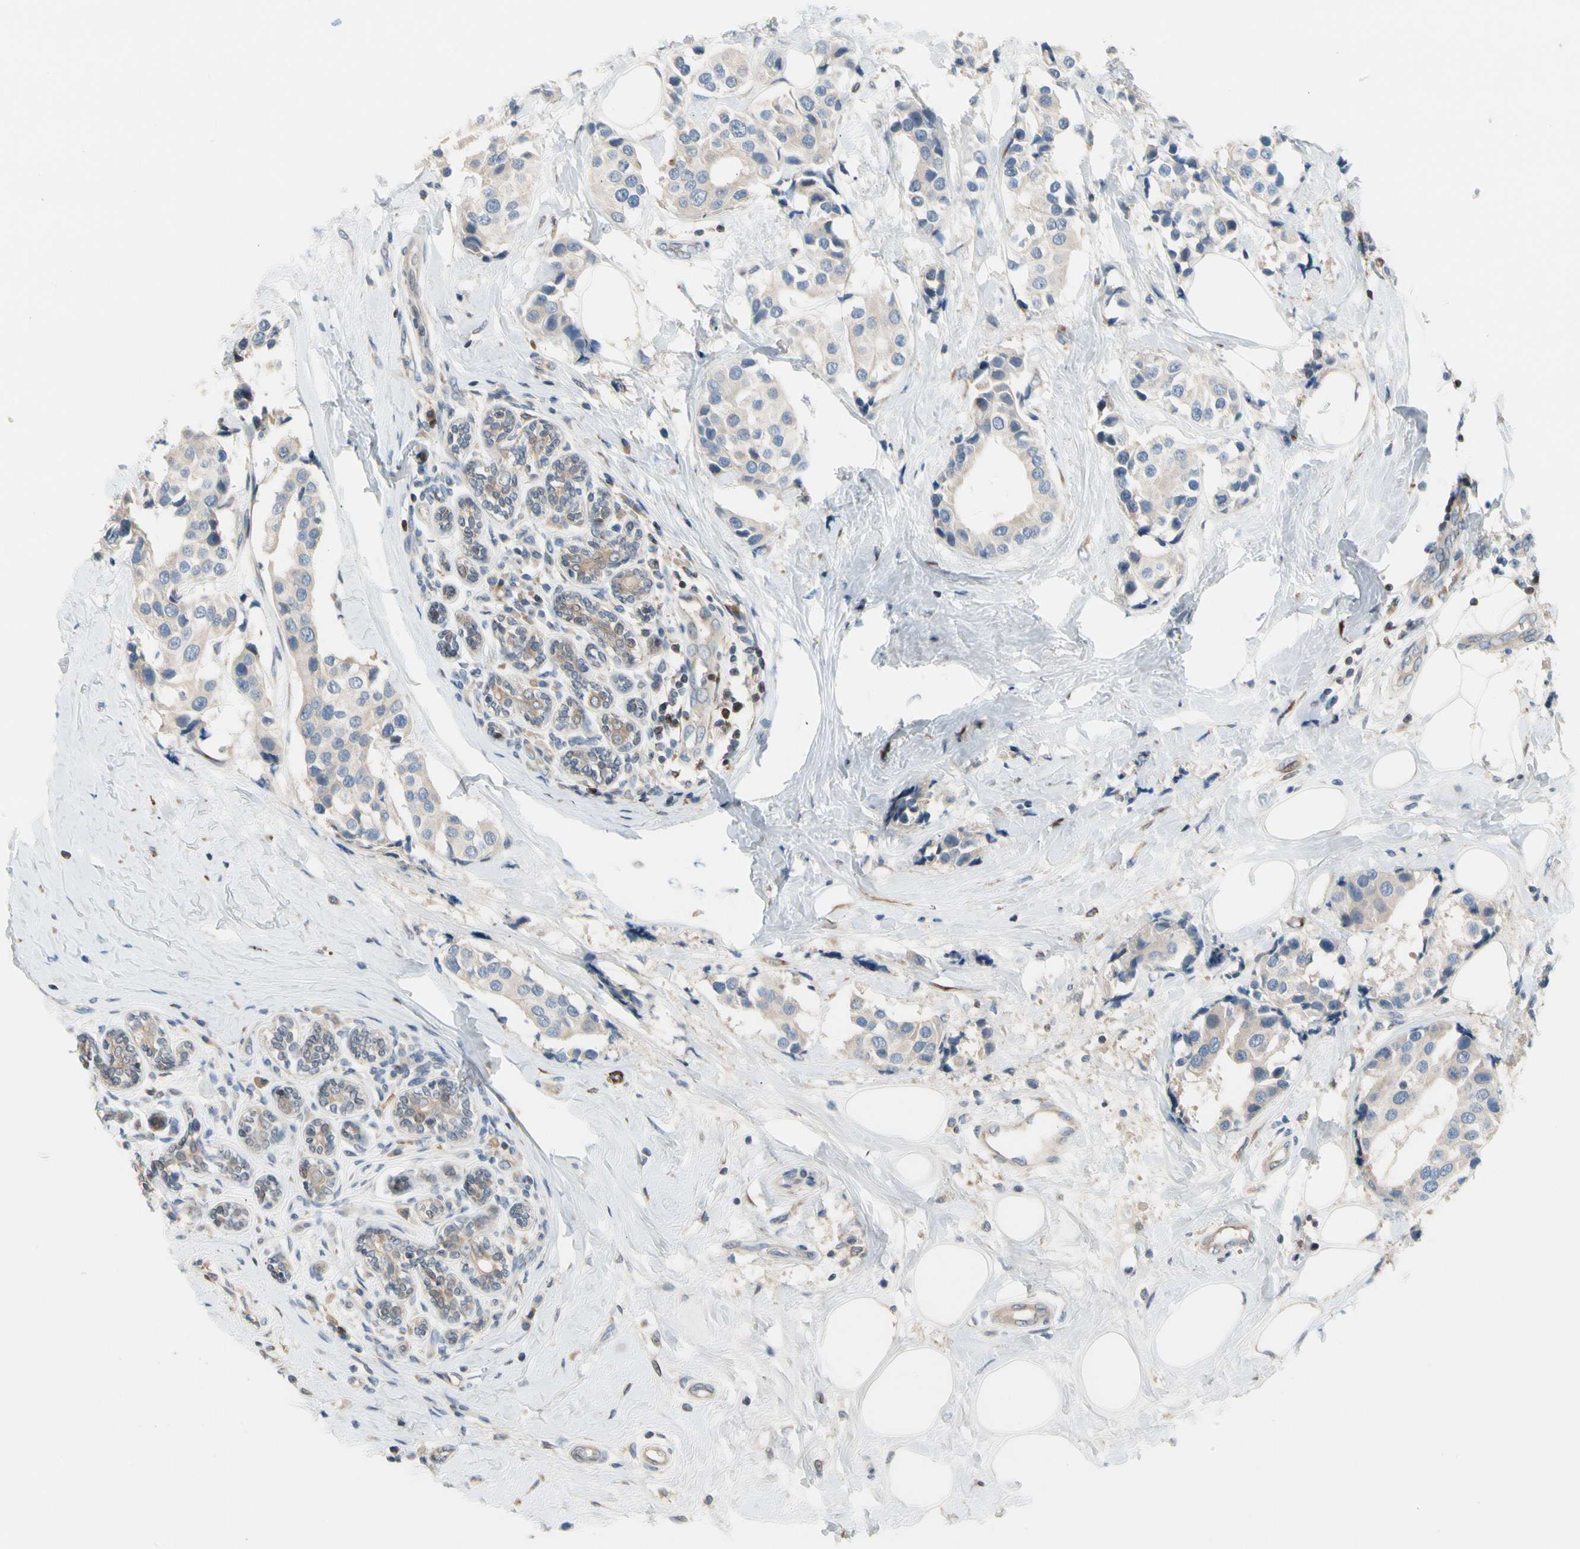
{"staining": {"intensity": "negative", "quantity": "none", "location": "none"}, "tissue": "breast cancer", "cell_type": "Tumor cells", "image_type": "cancer", "snomed": [{"axis": "morphology", "description": "Normal tissue, NOS"}, {"axis": "morphology", "description": "Duct carcinoma"}, {"axis": "topography", "description": "Breast"}], "caption": "High power microscopy photomicrograph of an immunohistochemistry histopathology image of breast cancer, revealing no significant expression in tumor cells.", "gene": "MAP3K3", "patient": {"sex": "female", "age": 39}}